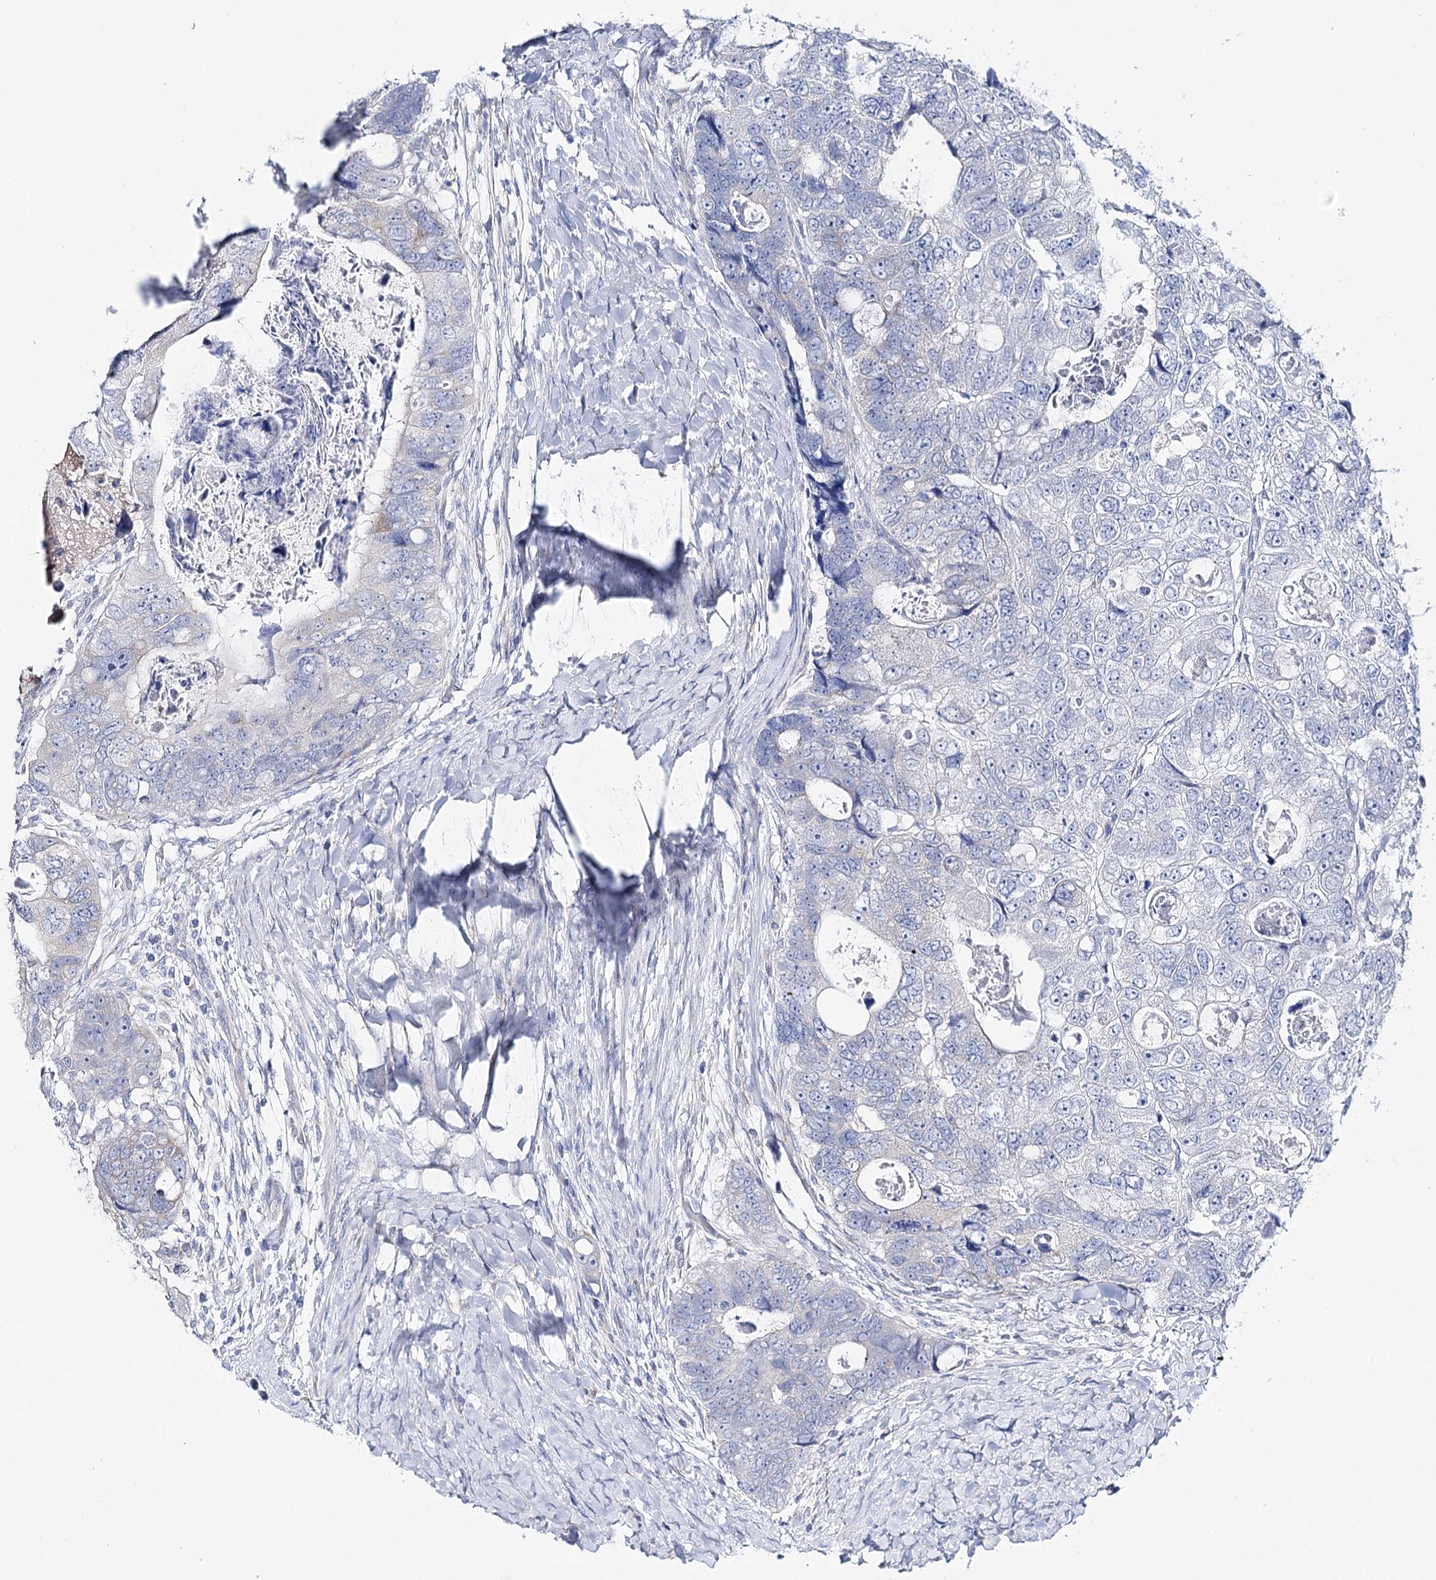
{"staining": {"intensity": "negative", "quantity": "none", "location": "none"}, "tissue": "colorectal cancer", "cell_type": "Tumor cells", "image_type": "cancer", "snomed": [{"axis": "morphology", "description": "Adenocarcinoma, NOS"}, {"axis": "topography", "description": "Rectum"}], "caption": "Immunohistochemistry (IHC) of colorectal cancer (adenocarcinoma) displays no staining in tumor cells.", "gene": "CSN3", "patient": {"sex": "male", "age": 59}}